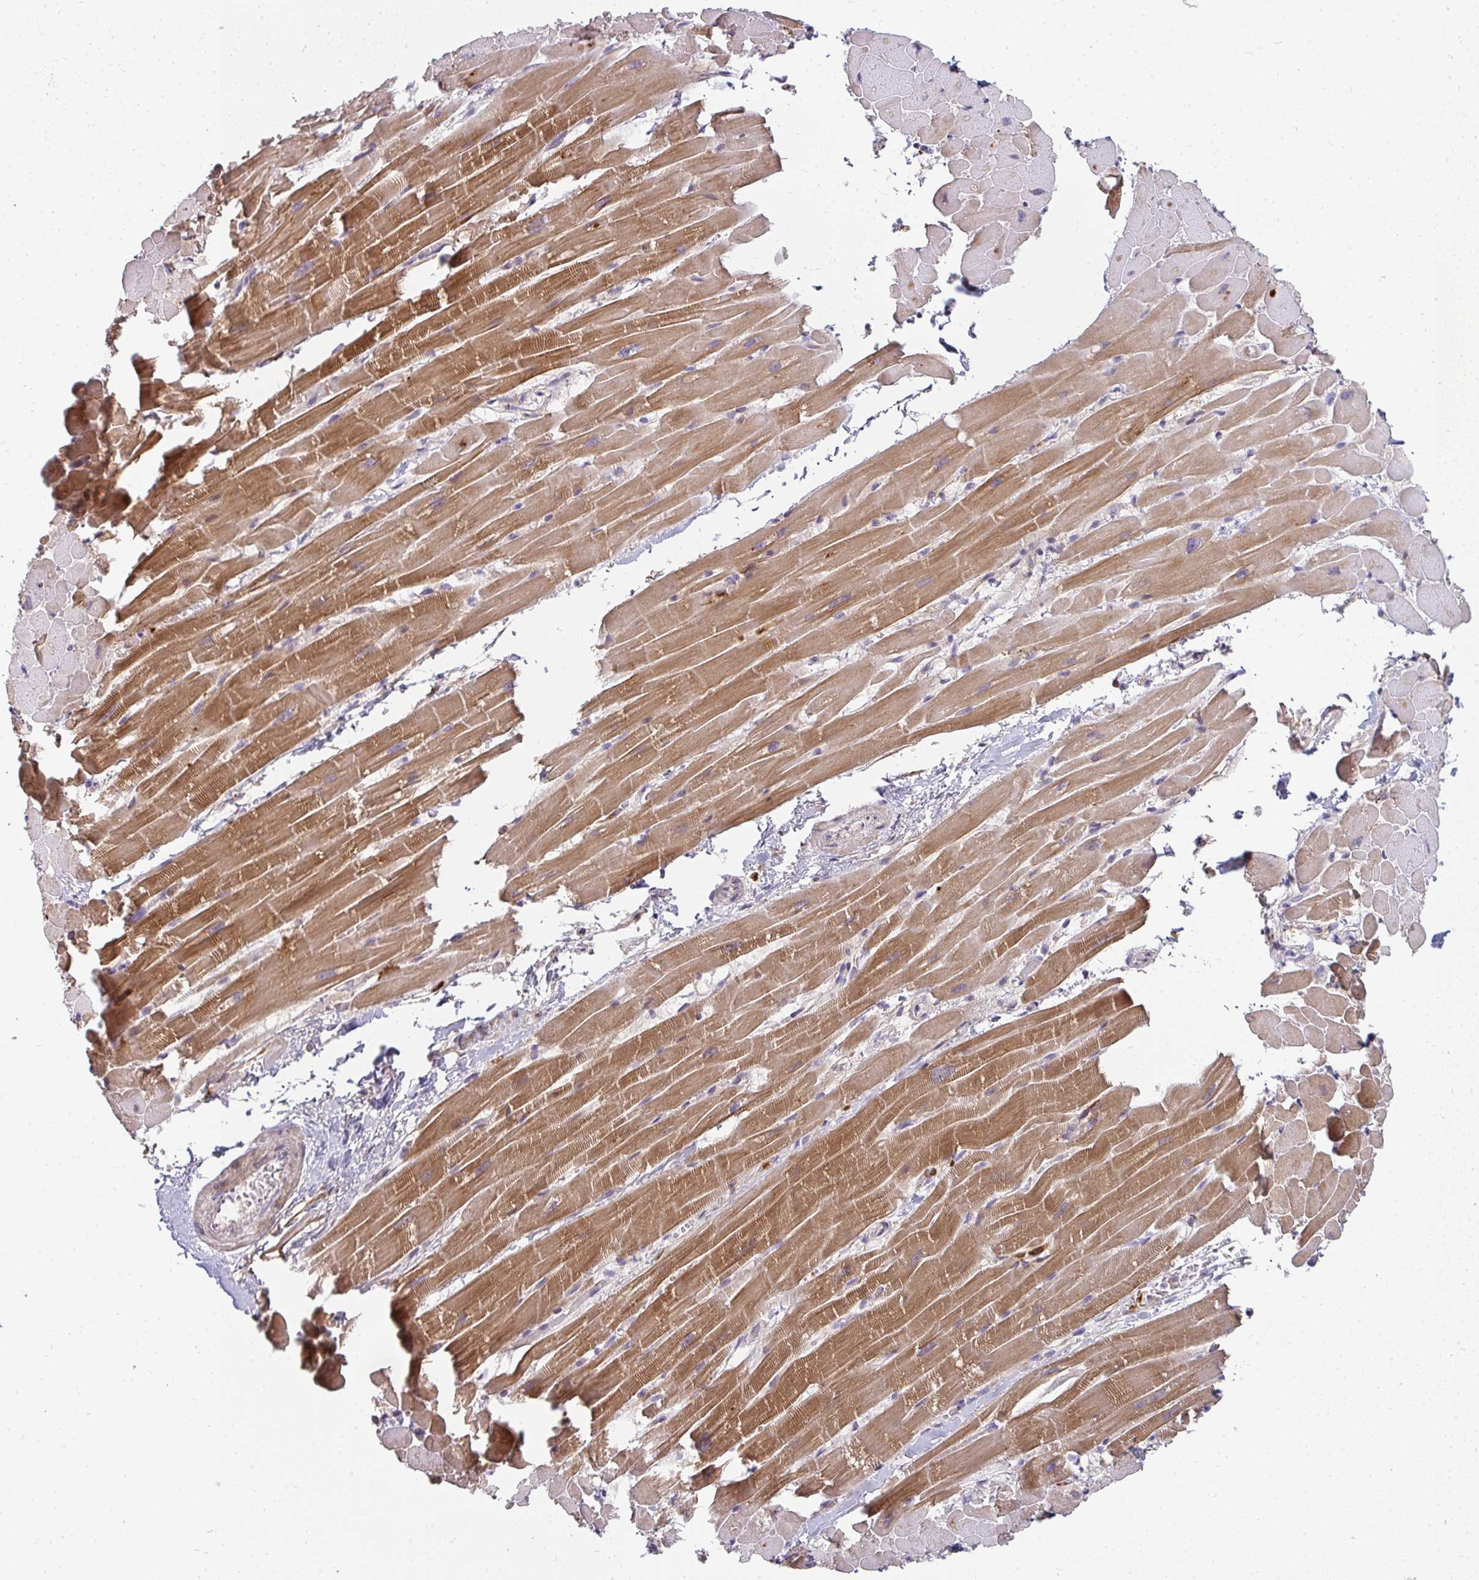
{"staining": {"intensity": "moderate", "quantity": "25%-75%", "location": "cytoplasmic/membranous"}, "tissue": "heart muscle", "cell_type": "Cardiomyocytes", "image_type": "normal", "snomed": [{"axis": "morphology", "description": "Normal tissue, NOS"}, {"axis": "topography", "description": "Heart"}], "caption": "A histopathology image of human heart muscle stained for a protein exhibits moderate cytoplasmic/membranous brown staining in cardiomyocytes.", "gene": "CSF3R", "patient": {"sex": "male", "age": 37}}